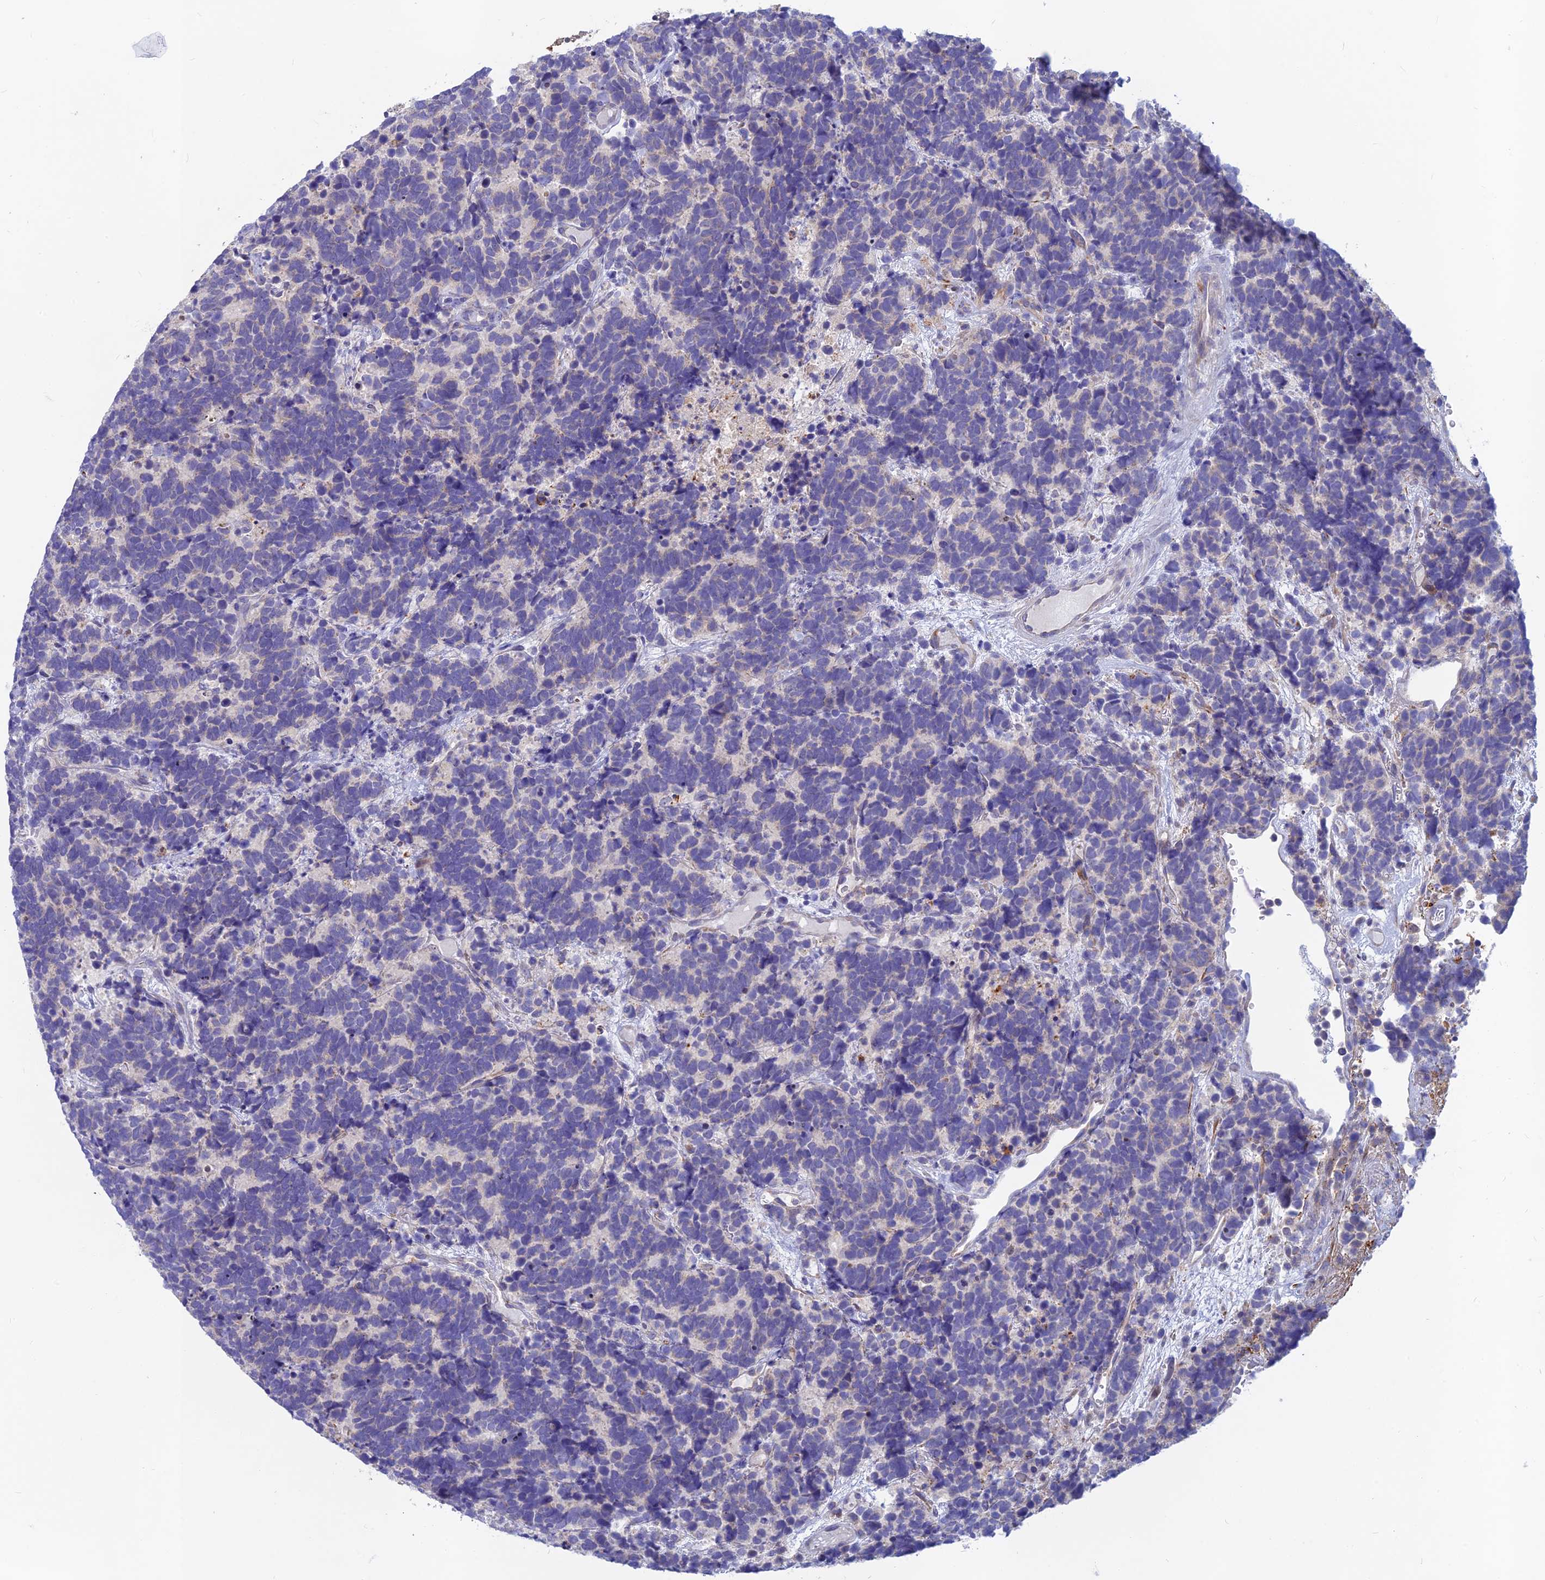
{"staining": {"intensity": "negative", "quantity": "none", "location": "none"}, "tissue": "carcinoid", "cell_type": "Tumor cells", "image_type": "cancer", "snomed": [{"axis": "morphology", "description": "Carcinoma, NOS"}, {"axis": "morphology", "description": "Carcinoid, malignant, NOS"}, {"axis": "topography", "description": "Urinary bladder"}], "caption": "An immunohistochemistry photomicrograph of carcinoid is shown. There is no staining in tumor cells of carcinoid.", "gene": "CACNA1B", "patient": {"sex": "male", "age": 57}}